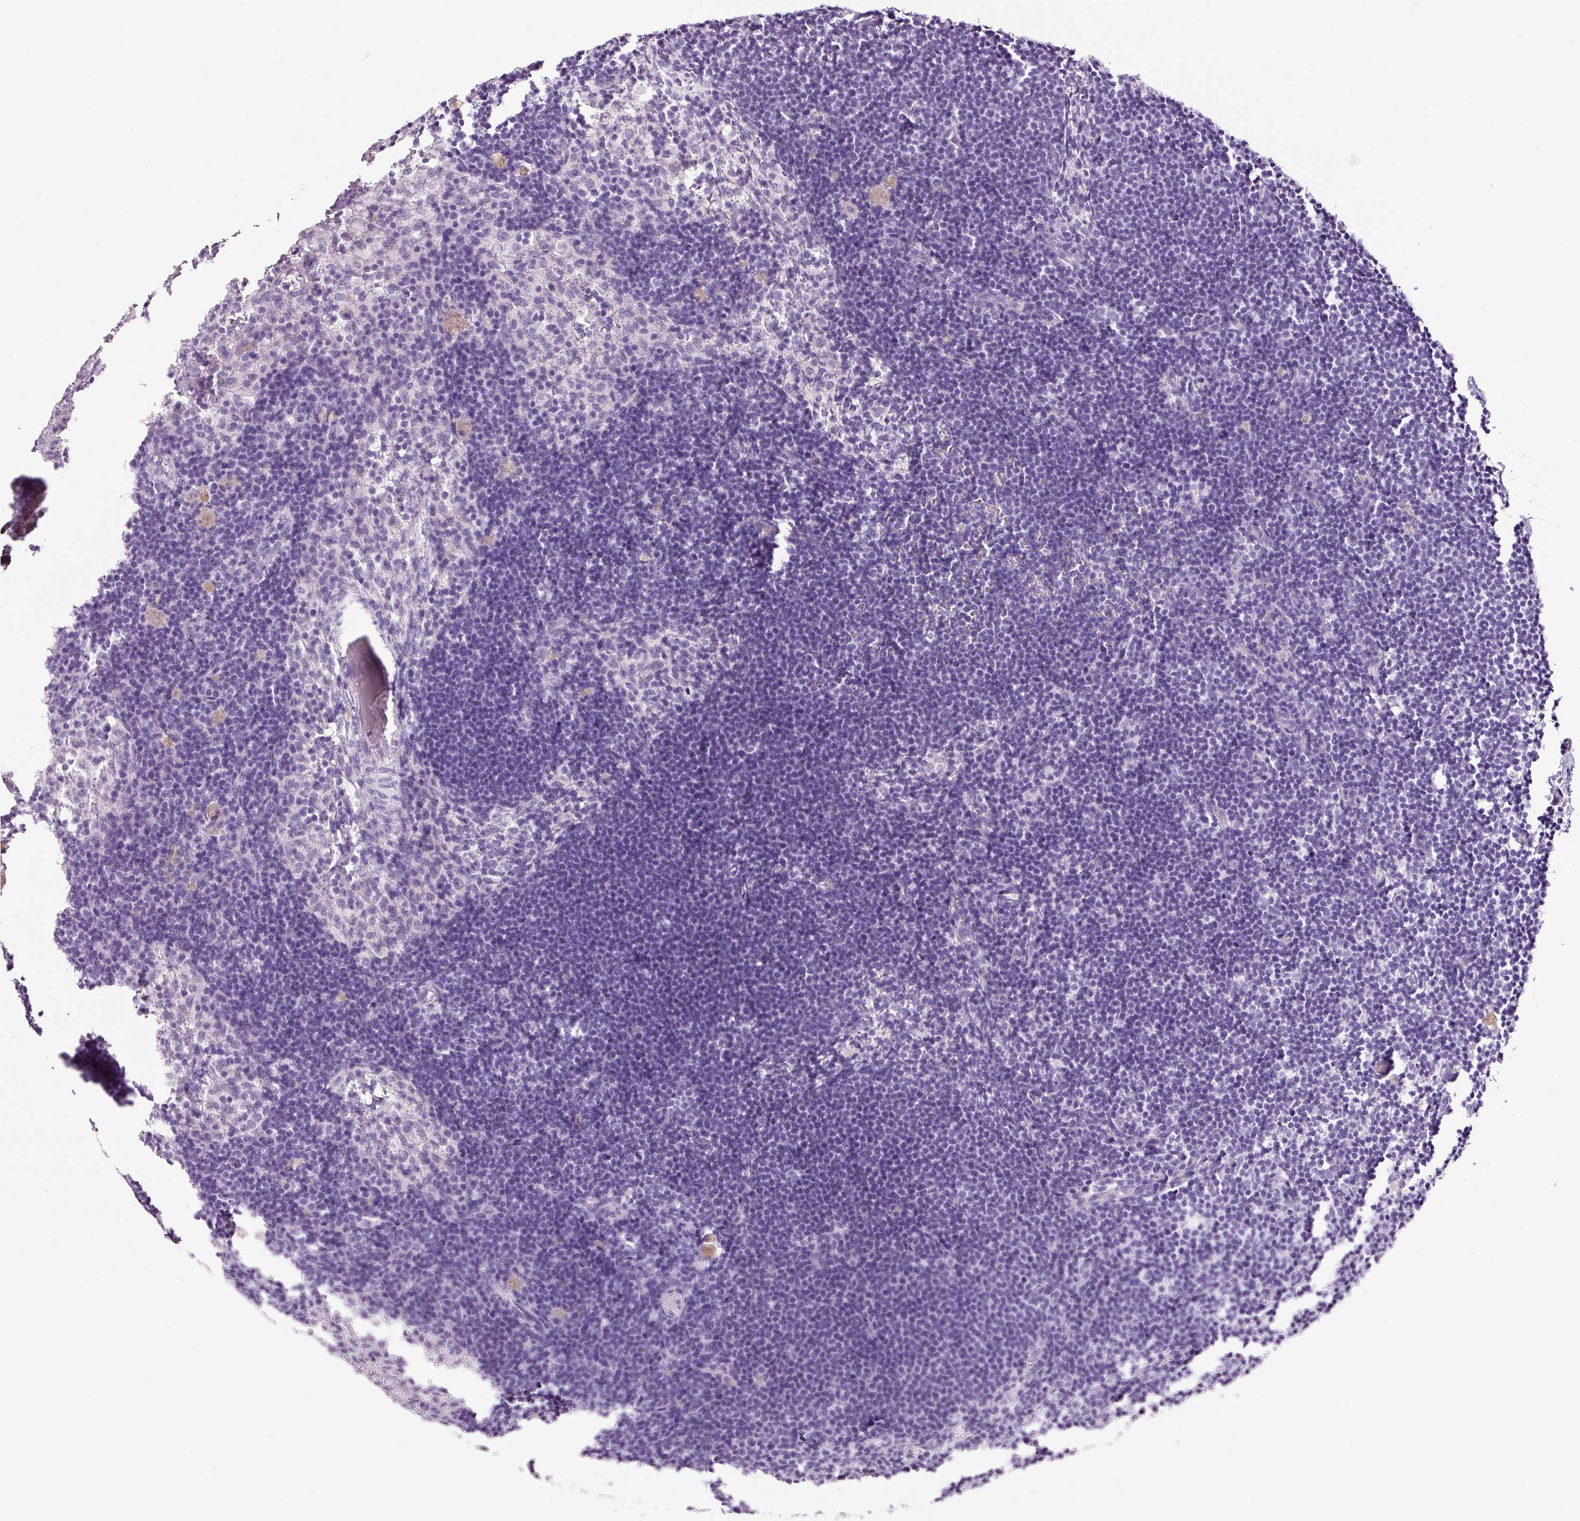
{"staining": {"intensity": "negative", "quantity": "none", "location": "none"}, "tissue": "lymph node", "cell_type": "Non-germinal center cells", "image_type": "normal", "snomed": [{"axis": "morphology", "description": "Normal tissue, NOS"}, {"axis": "topography", "description": "Lymph node"}], "caption": "DAB (3,3'-diaminobenzidine) immunohistochemical staining of benign human lymph node demonstrates no significant positivity in non-germinal center cells.", "gene": "BSND", "patient": {"sex": "male", "age": 49}}